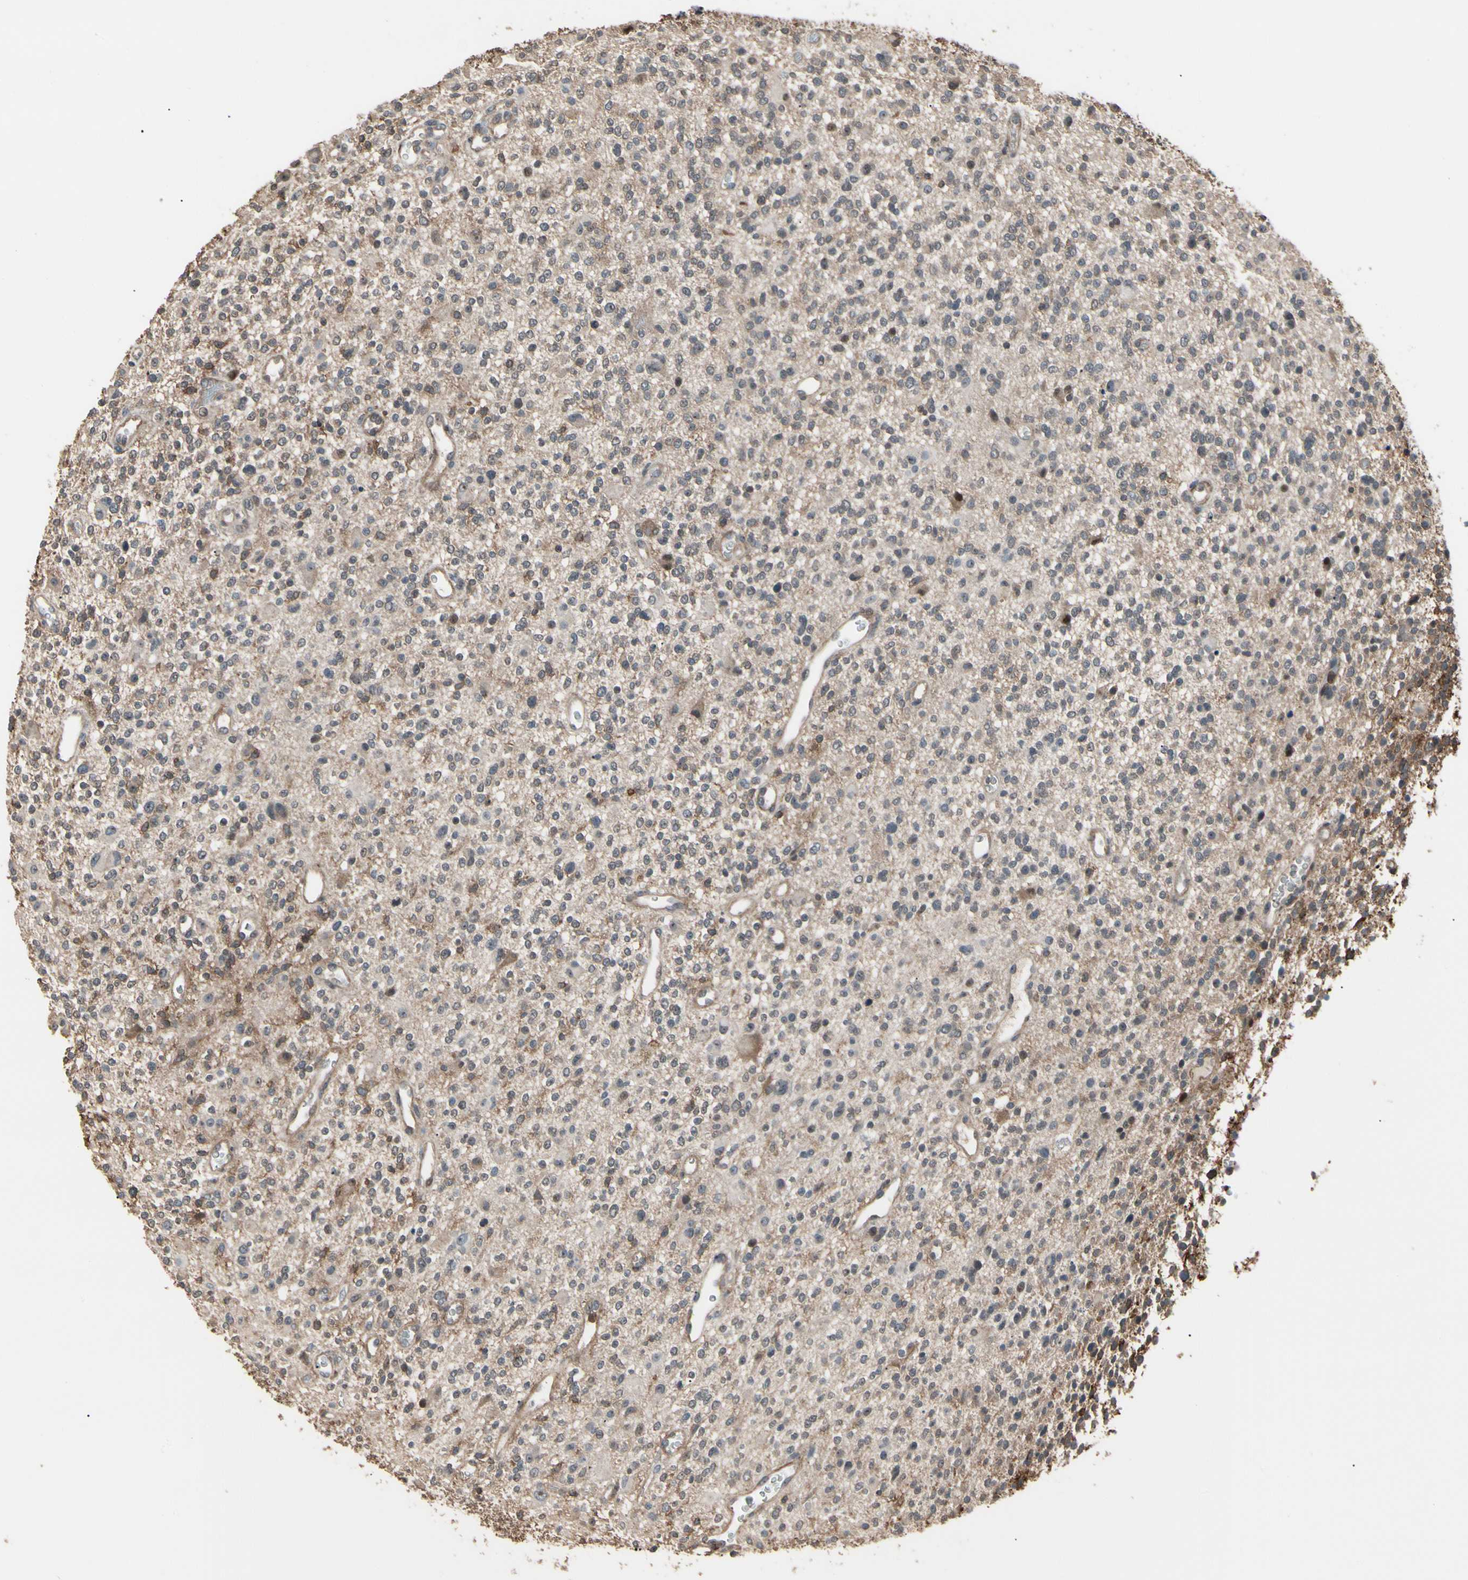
{"staining": {"intensity": "negative", "quantity": "none", "location": "none"}, "tissue": "glioma", "cell_type": "Tumor cells", "image_type": "cancer", "snomed": [{"axis": "morphology", "description": "Glioma, malignant, High grade"}, {"axis": "topography", "description": "Brain"}], "caption": "DAB immunohistochemical staining of human glioma reveals no significant positivity in tumor cells.", "gene": "MAPK13", "patient": {"sex": "male", "age": 48}}